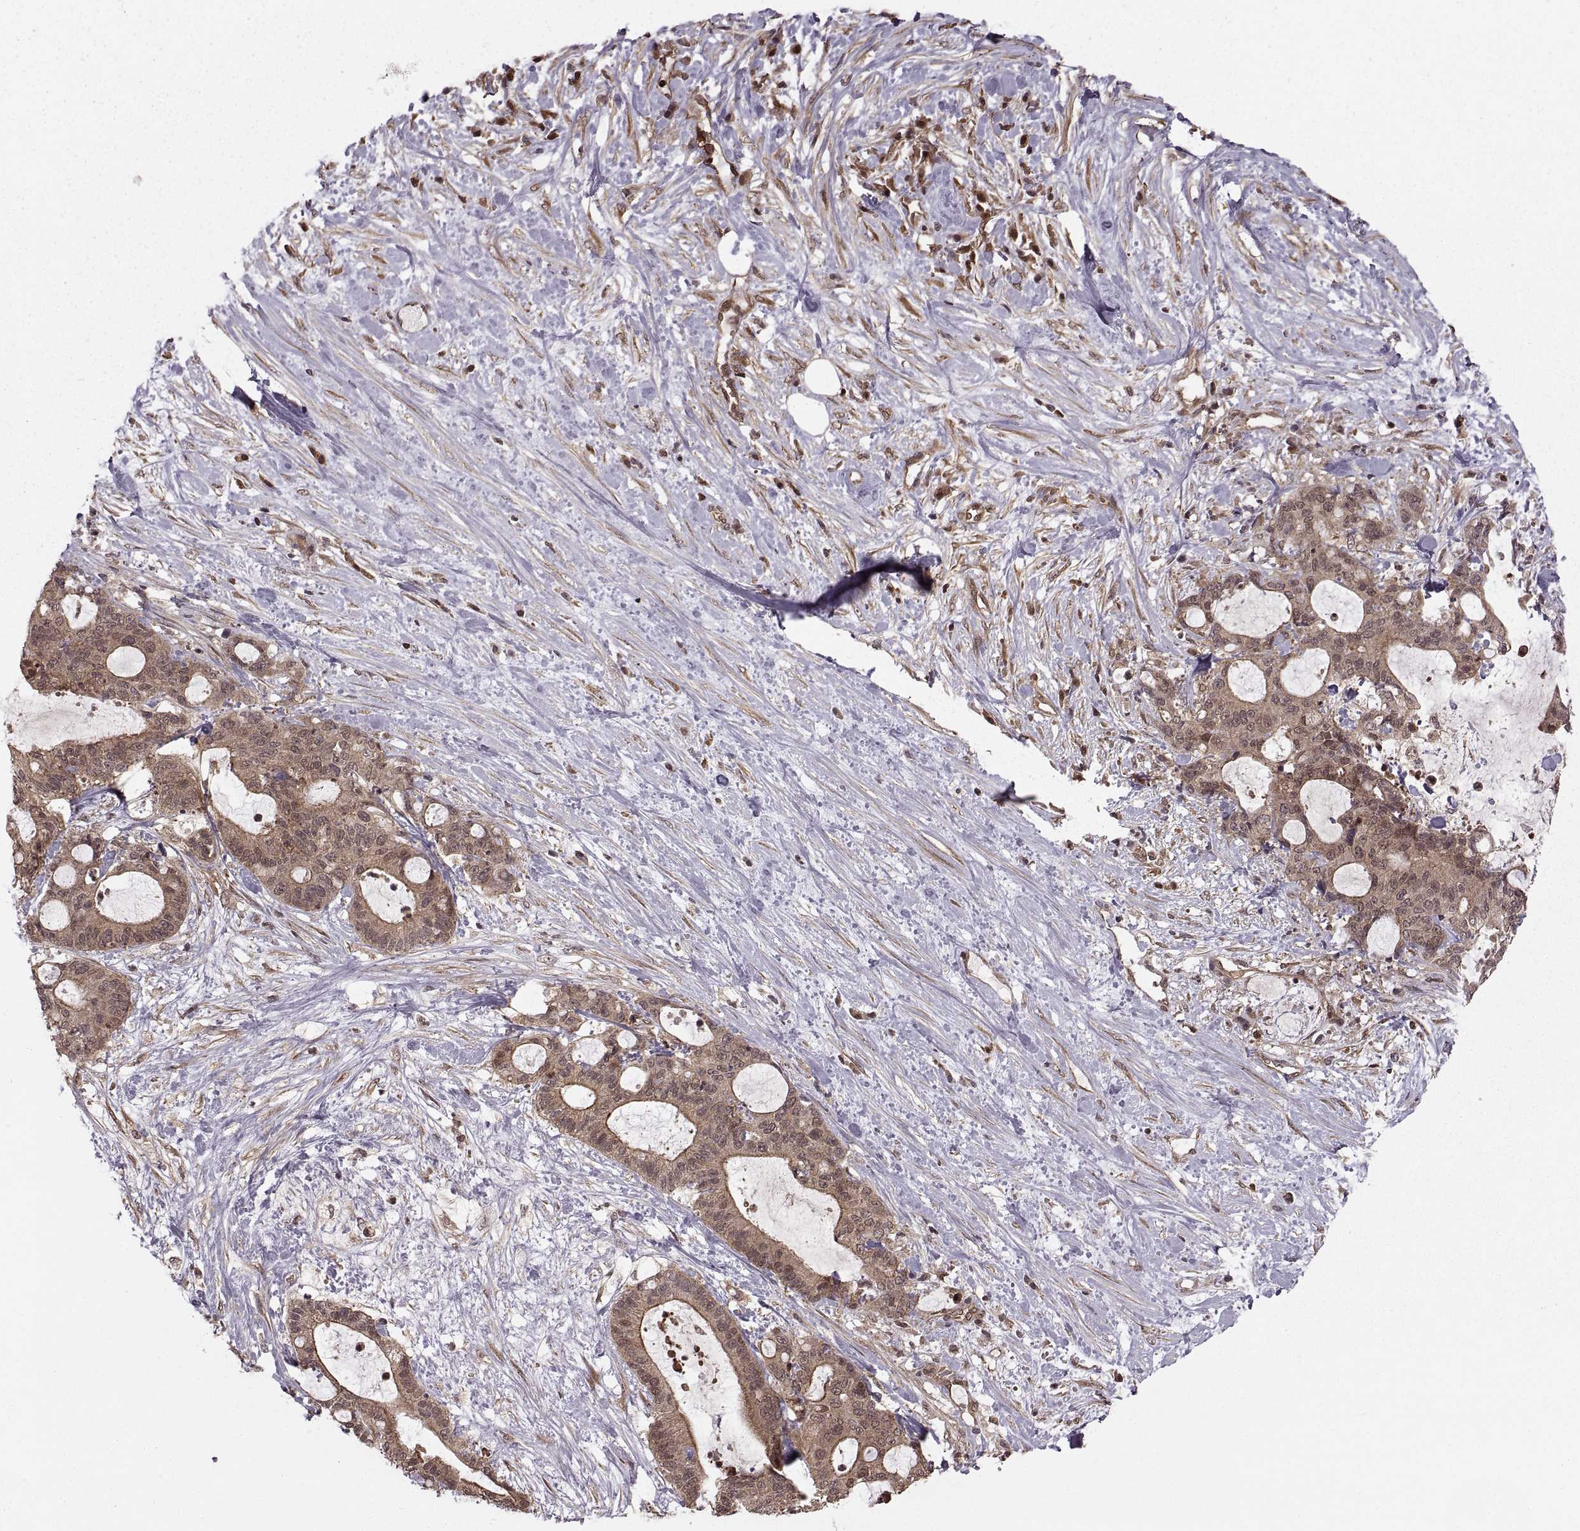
{"staining": {"intensity": "moderate", "quantity": ">75%", "location": "cytoplasmic/membranous"}, "tissue": "liver cancer", "cell_type": "Tumor cells", "image_type": "cancer", "snomed": [{"axis": "morphology", "description": "Cholangiocarcinoma"}, {"axis": "topography", "description": "Liver"}], "caption": "Human liver cancer (cholangiocarcinoma) stained with a protein marker demonstrates moderate staining in tumor cells.", "gene": "DEDD", "patient": {"sex": "female", "age": 73}}